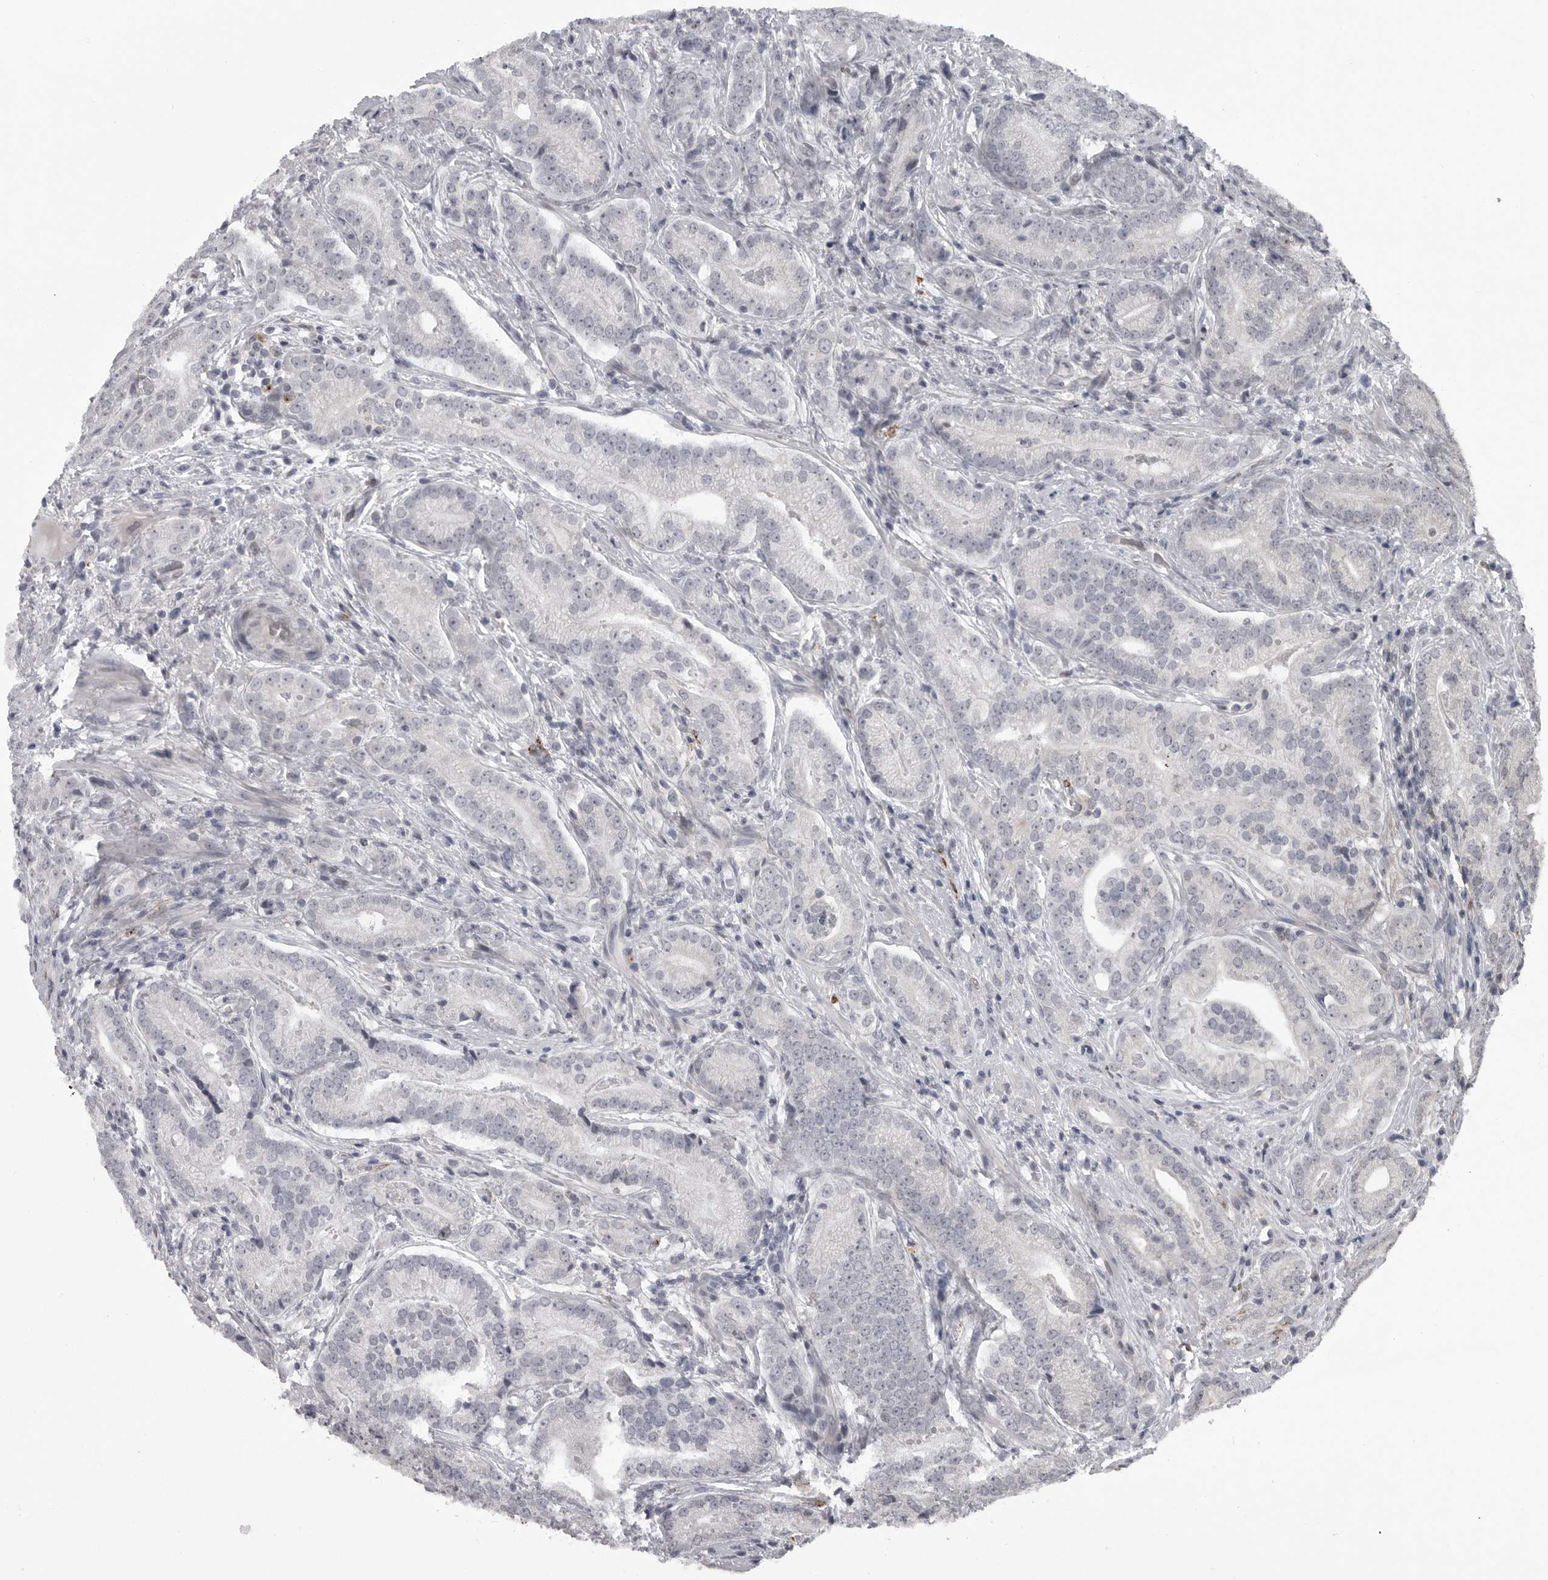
{"staining": {"intensity": "negative", "quantity": "none", "location": "none"}, "tissue": "prostate cancer", "cell_type": "Tumor cells", "image_type": "cancer", "snomed": [{"axis": "morphology", "description": "Adenocarcinoma, High grade"}, {"axis": "topography", "description": "Prostate"}], "caption": "Human prostate cancer stained for a protein using immunohistochemistry exhibits no positivity in tumor cells.", "gene": "LYSMD1", "patient": {"sex": "male", "age": 57}}